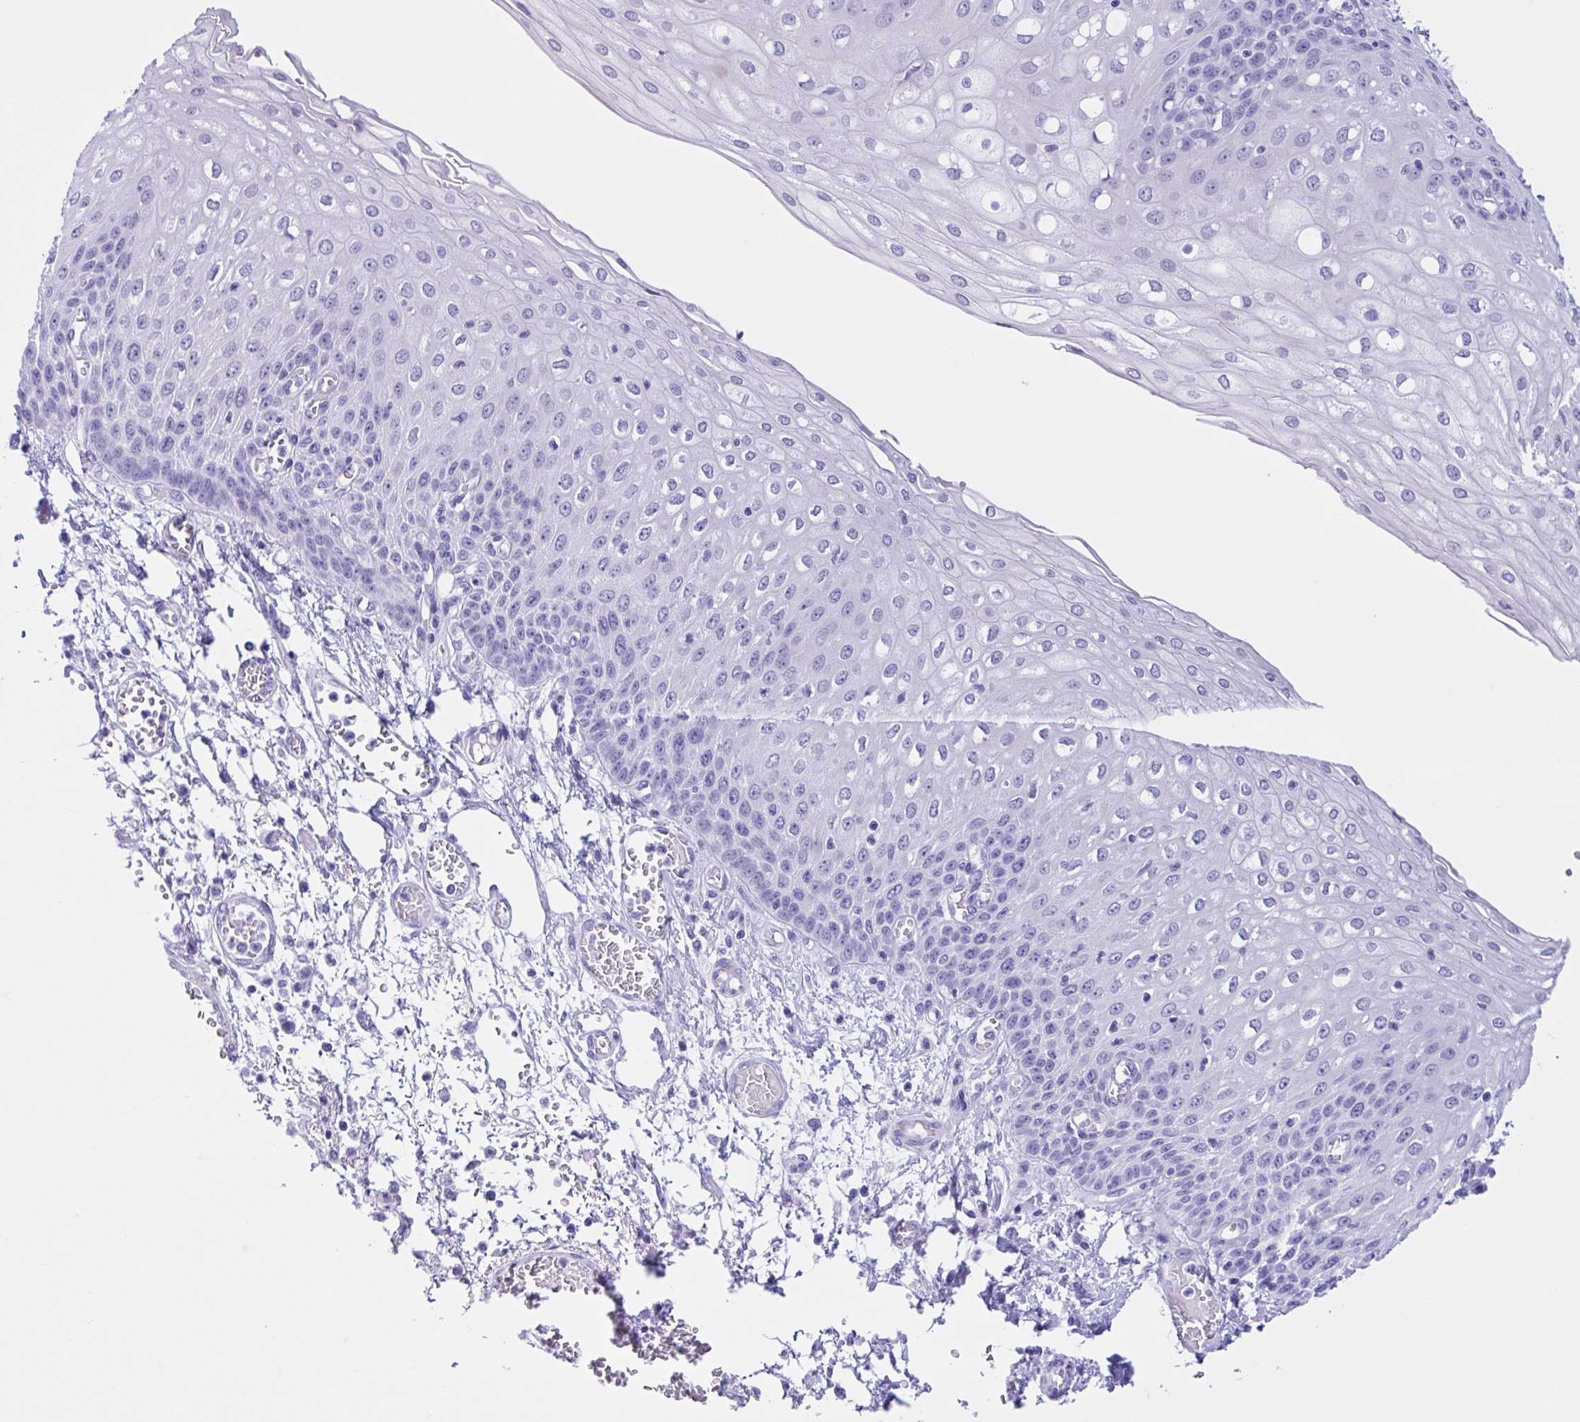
{"staining": {"intensity": "negative", "quantity": "none", "location": "none"}, "tissue": "esophagus", "cell_type": "Squamous epithelial cells", "image_type": "normal", "snomed": [{"axis": "morphology", "description": "Normal tissue, NOS"}, {"axis": "morphology", "description": "Adenocarcinoma, NOS"}, {"axis": "topography", "description": "Esophagus"}], "caption": "High power microscopy photomicrograph of an immunohistochemistry micrograph of benign esophagus, revealing no significant expression in squamous epithelial cells.", "gene": "IAPP", "patient": {"sex": "male", "age": 81}}